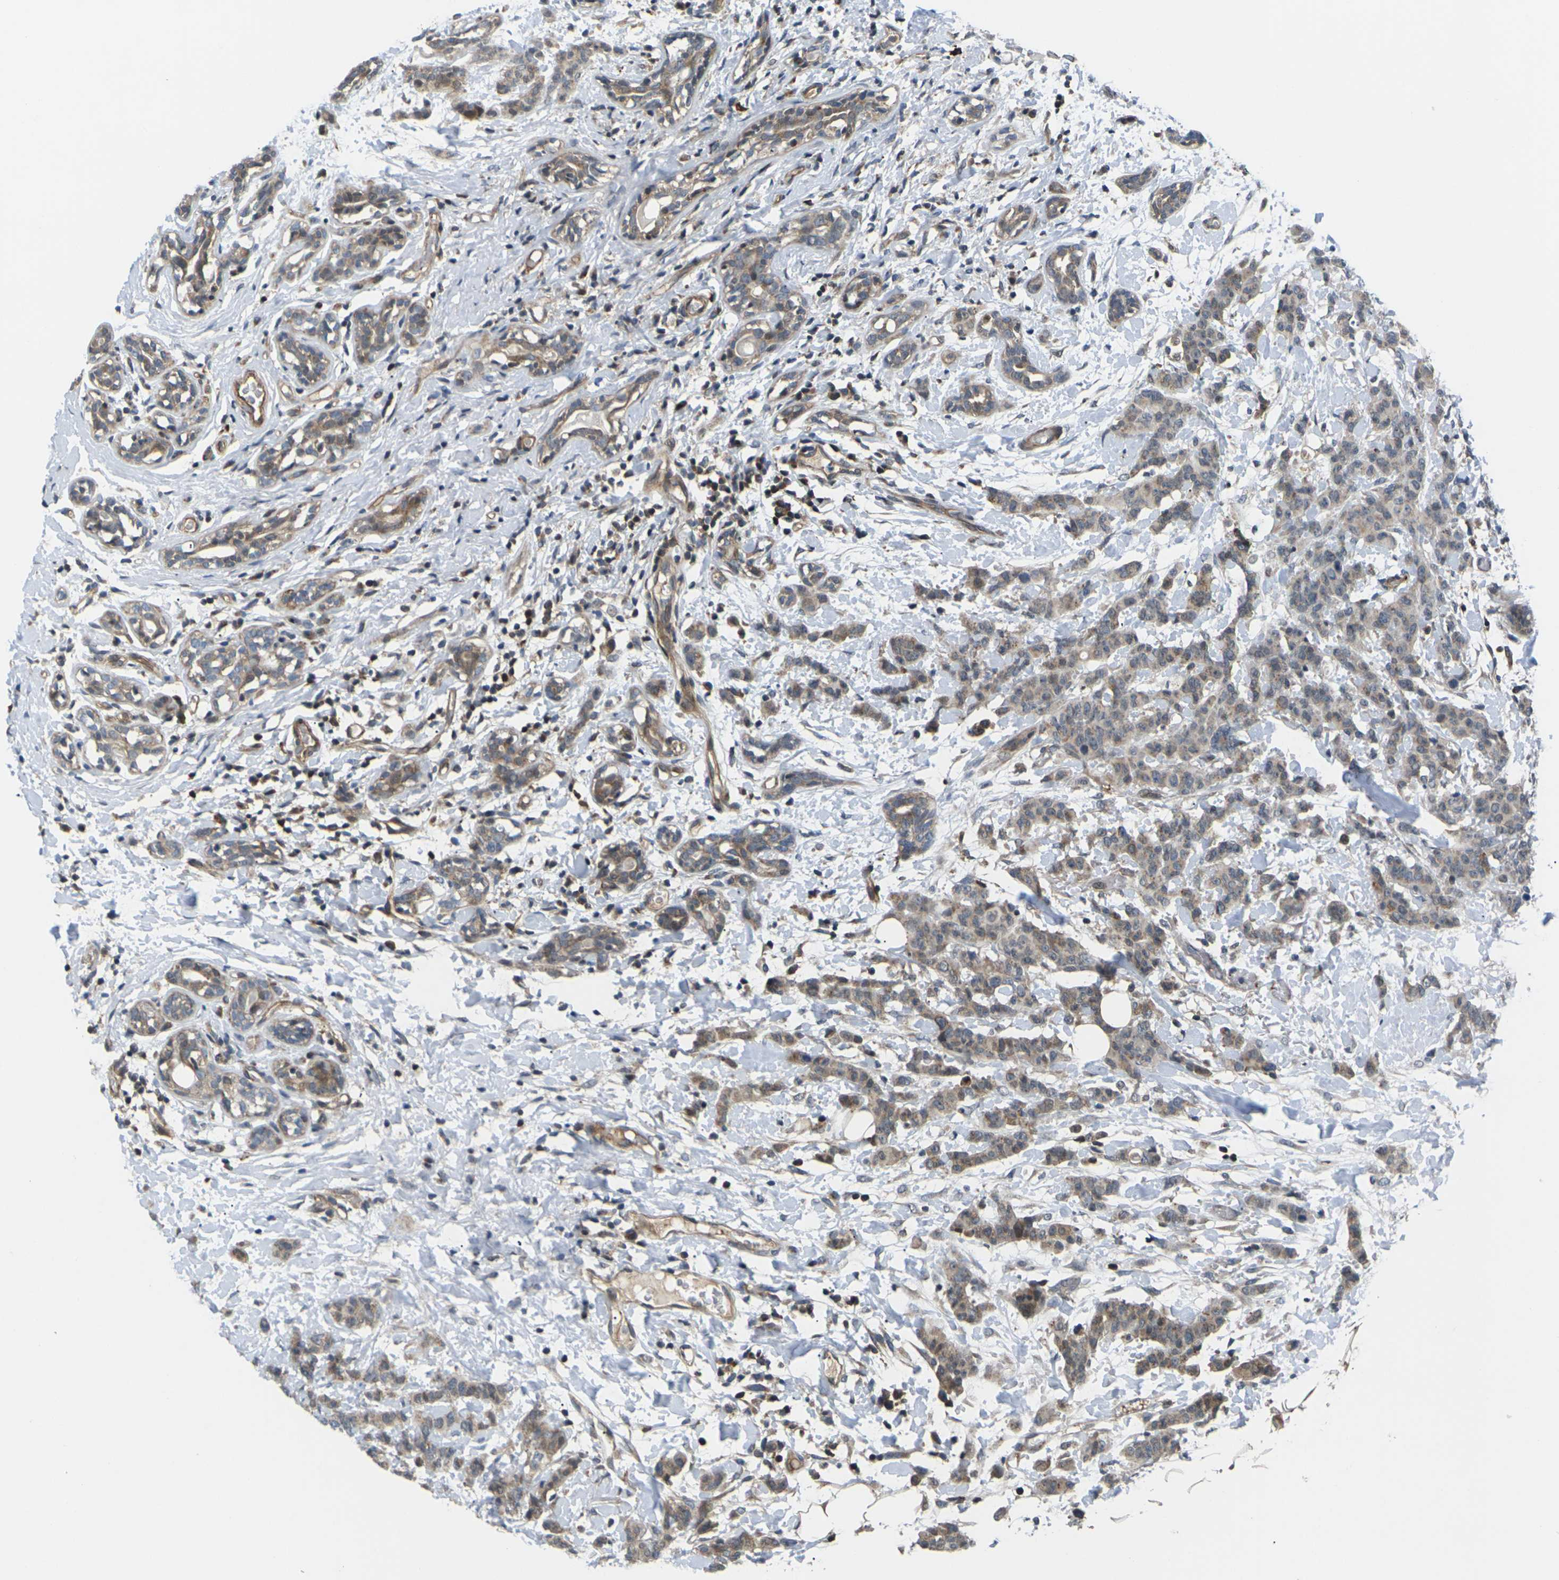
{"staining": {"intensity": "moderate", "quantity": ">75%", "location": "cytoplasmic/membranous"}, "tissue": "breast cancer", "cell_type": "Tumor cells", "image_type": "cancer", "snomed": [{"axis": "morphology", "description": "Normal tissue, NOS"}, {"axis": "morphology", "description": "Duct carcinoma"}, {"axis": "topography", "description": "Breast"}], "caption": "Protein positivity by immunohistochemistry (IHC) reveals moderate cytoplasmic/membranous expression in approximately >75% of tumor cells in breast intraductal carcinoma. (brown staining indicates protein expression, while blue staining denotes nuclei).", "gene": "RPS6KA3", "patient": {"sex": "female", "age": 40}}